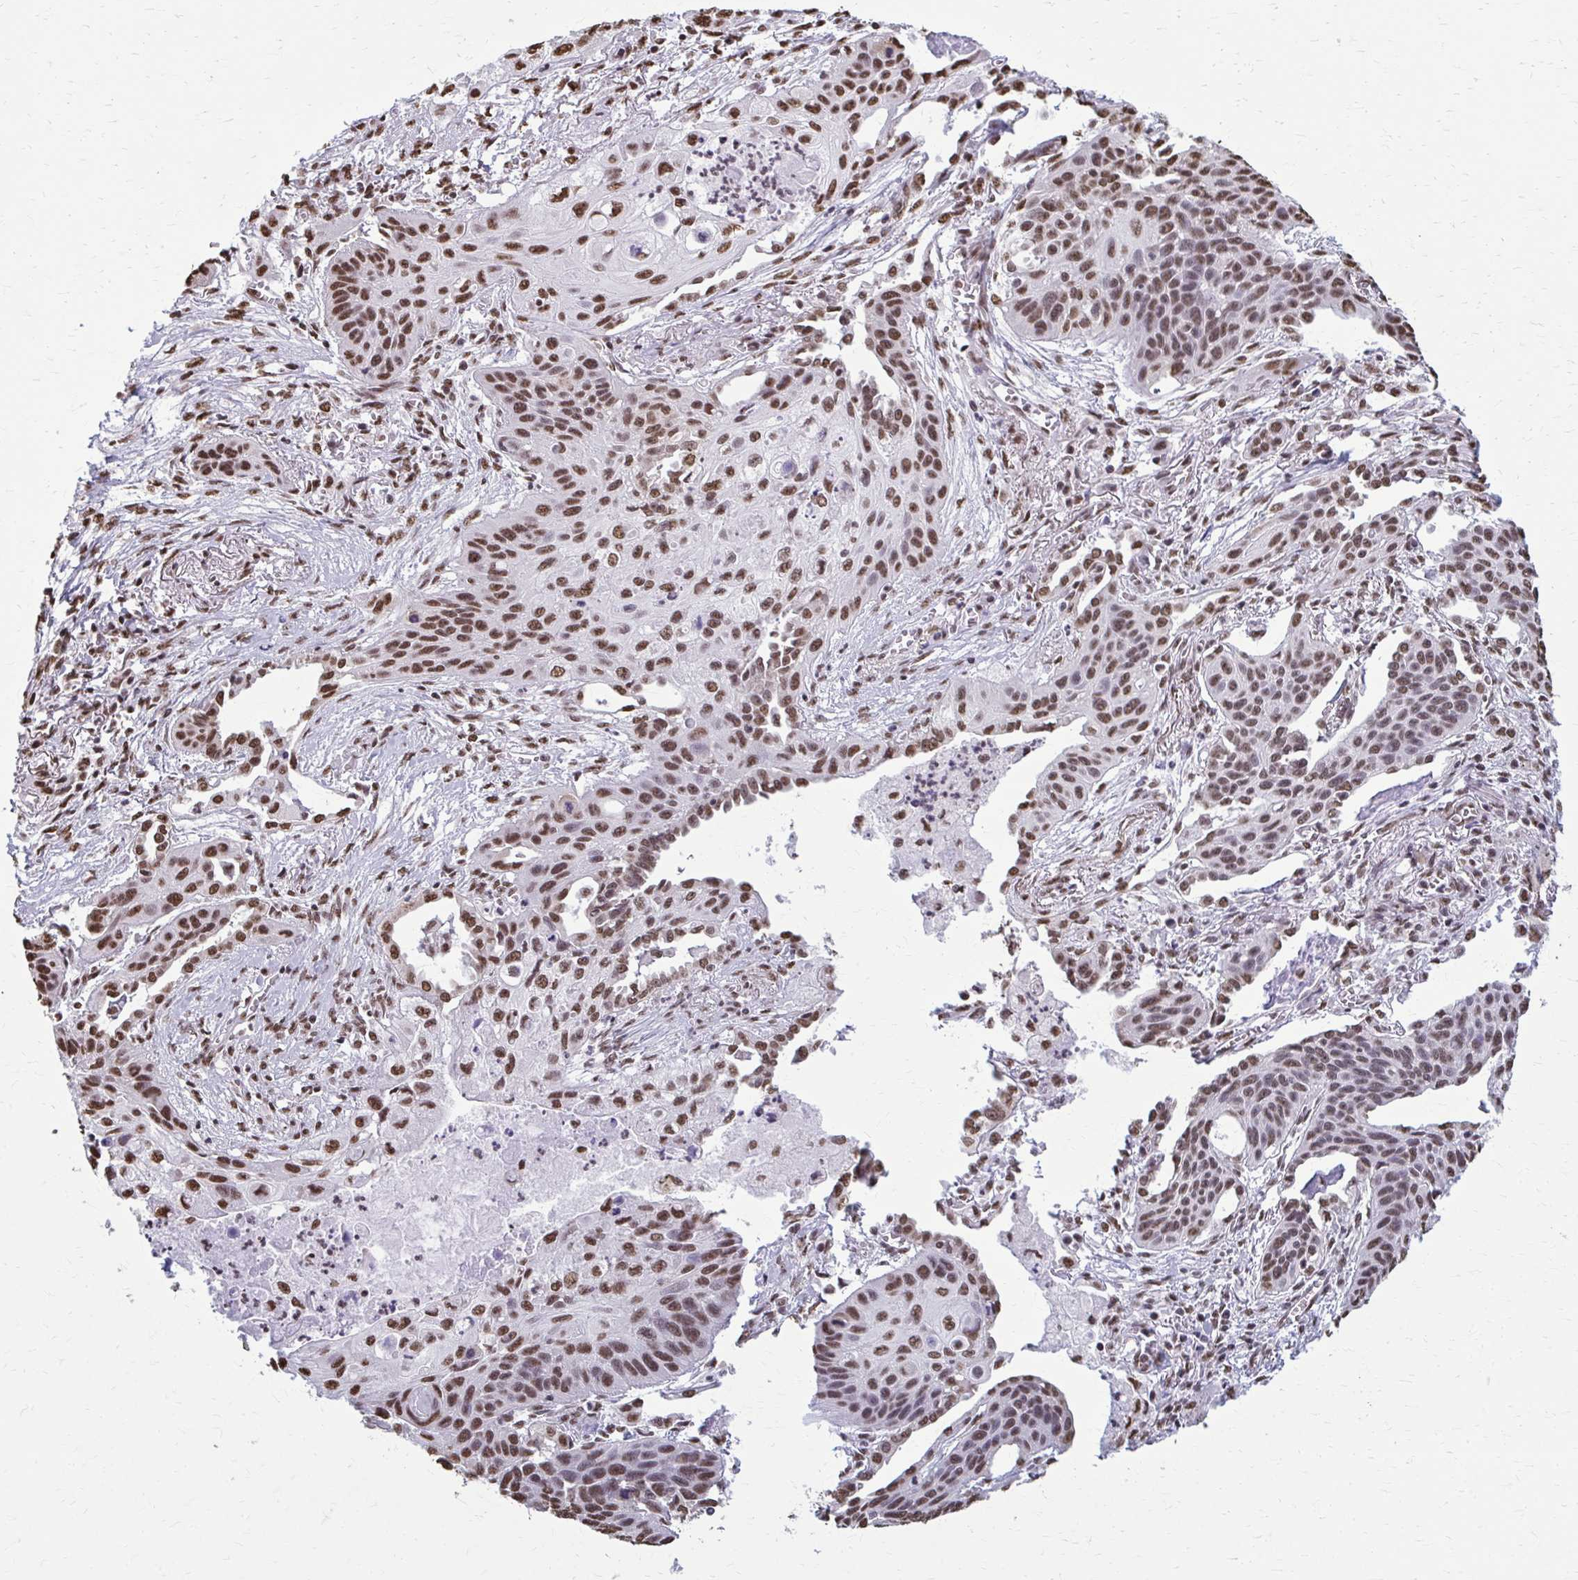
{"staining": {"intensity": "moderate", "quantity": ">75%", "location": "nuclear"}, "tissue": "lung cancer", "cell_type": "Tumor cells", "image_type": "cancer", "snomed": [{"axis": "morphology", "description": "Squamous cell carcinoma, NOS"}, {"axis": "topography", "description": "Lung"}], "caption": "Moderate nuclear protein expression is present in about >75% of tumor cells in lung cancer (squamous cell carcinoma). Nuclei are stained in blue.", "gene": "SNRPA", "patient": {"sex": "male", "age": 71}}